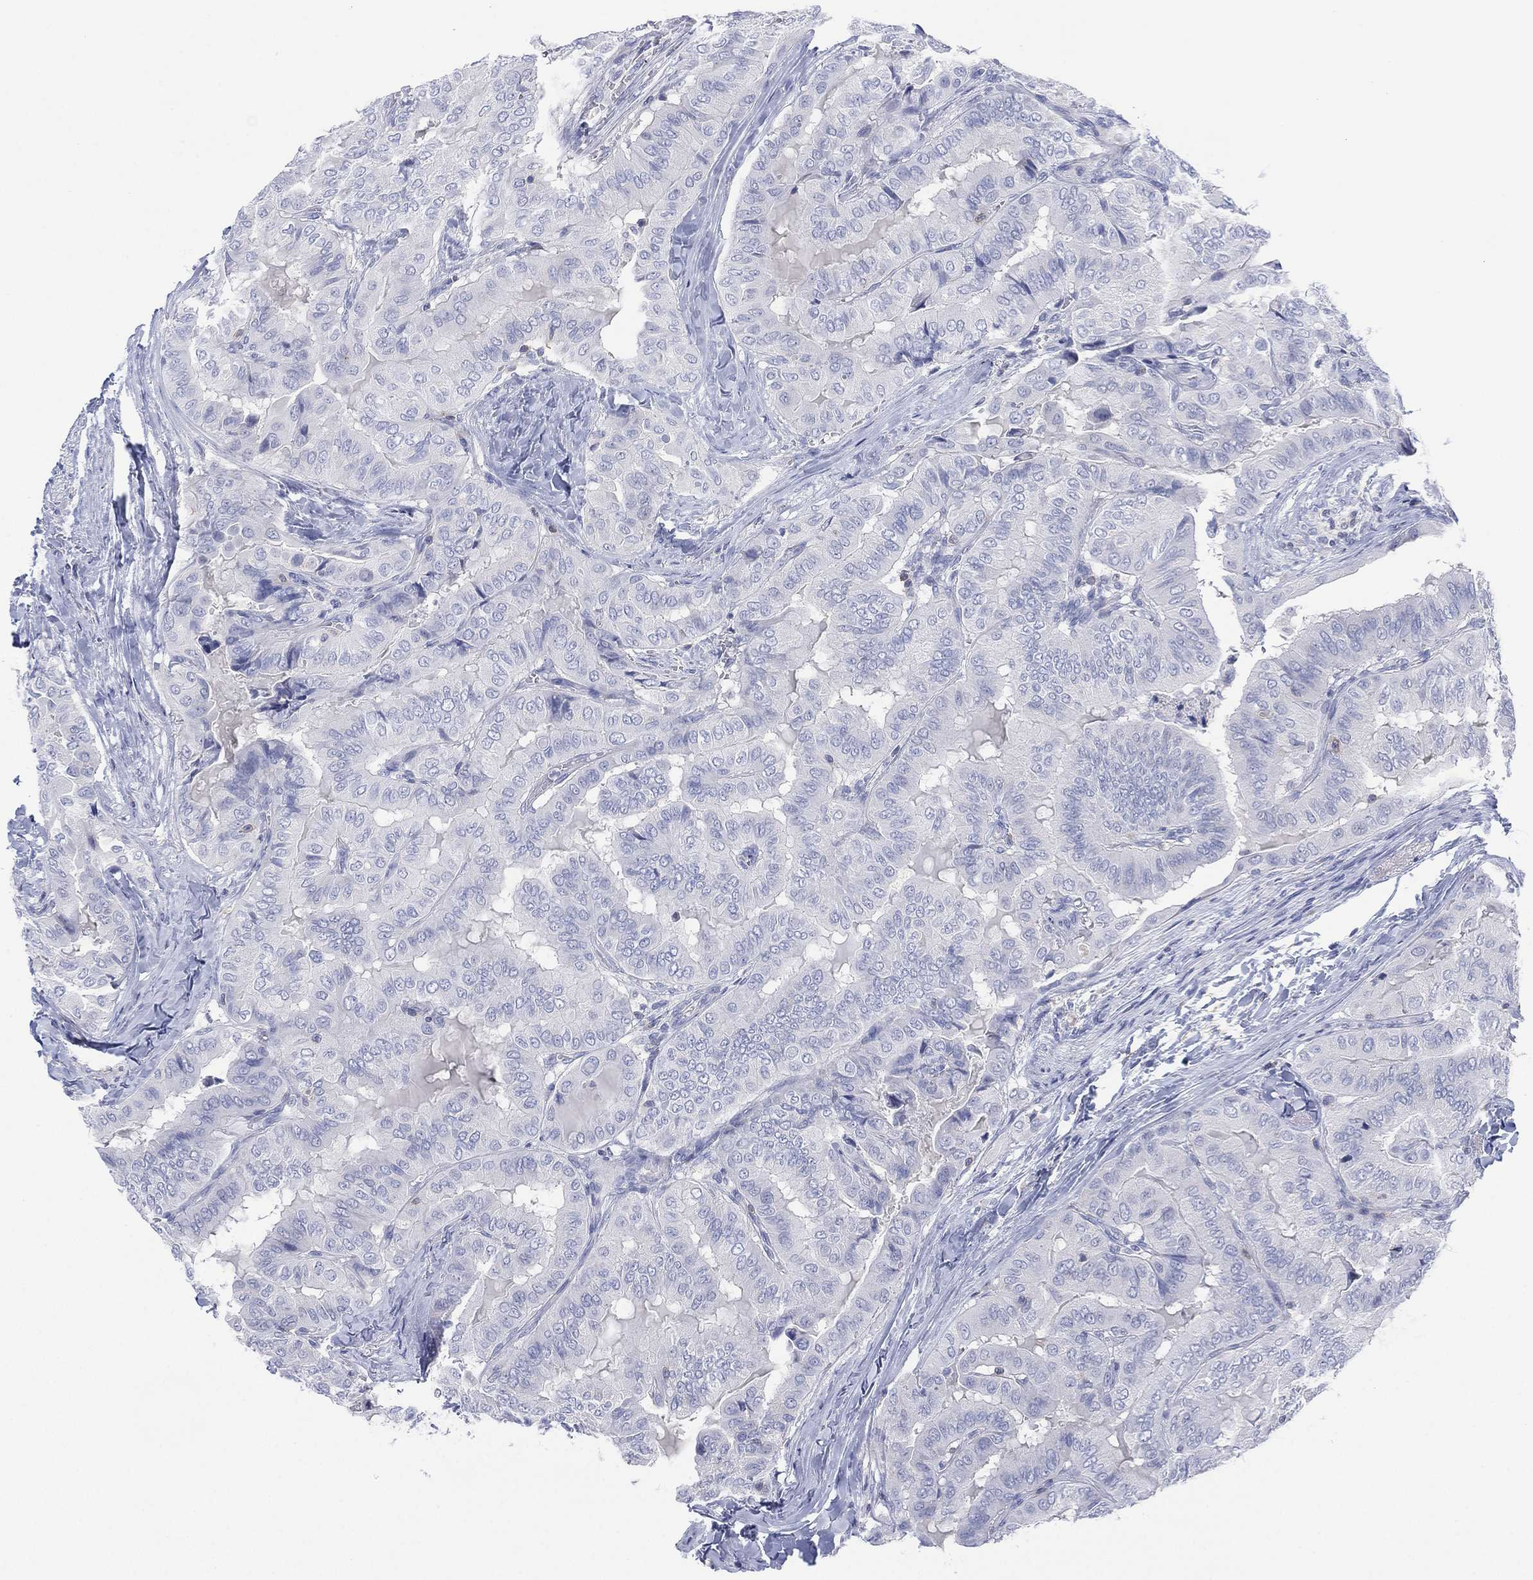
{"staining": {"intensity": "negative", "quantity": "none", "location": "none"}, "tissue": "thyroid cancer", "cell_type": "Tumor cells", "image_type": "cancer", "snomed": [{"axis": "morphology", "description": "Papillary adenocarcinoma, NOS"}, {"axis": "topography", "description": "Thyroid gland"}], "caption": "High power microscopy image of an IHC photomicrograph of thyroid papillary adenocarcinoma, revealing no significant expression in tumor cells. (Stains: DAB IHC with hematoxylin counter stain, Microscopy: brightfield microscopy at high magnification).", "gene": "SEPTIN1", "patient": {"sex": "female", "age": 68}}